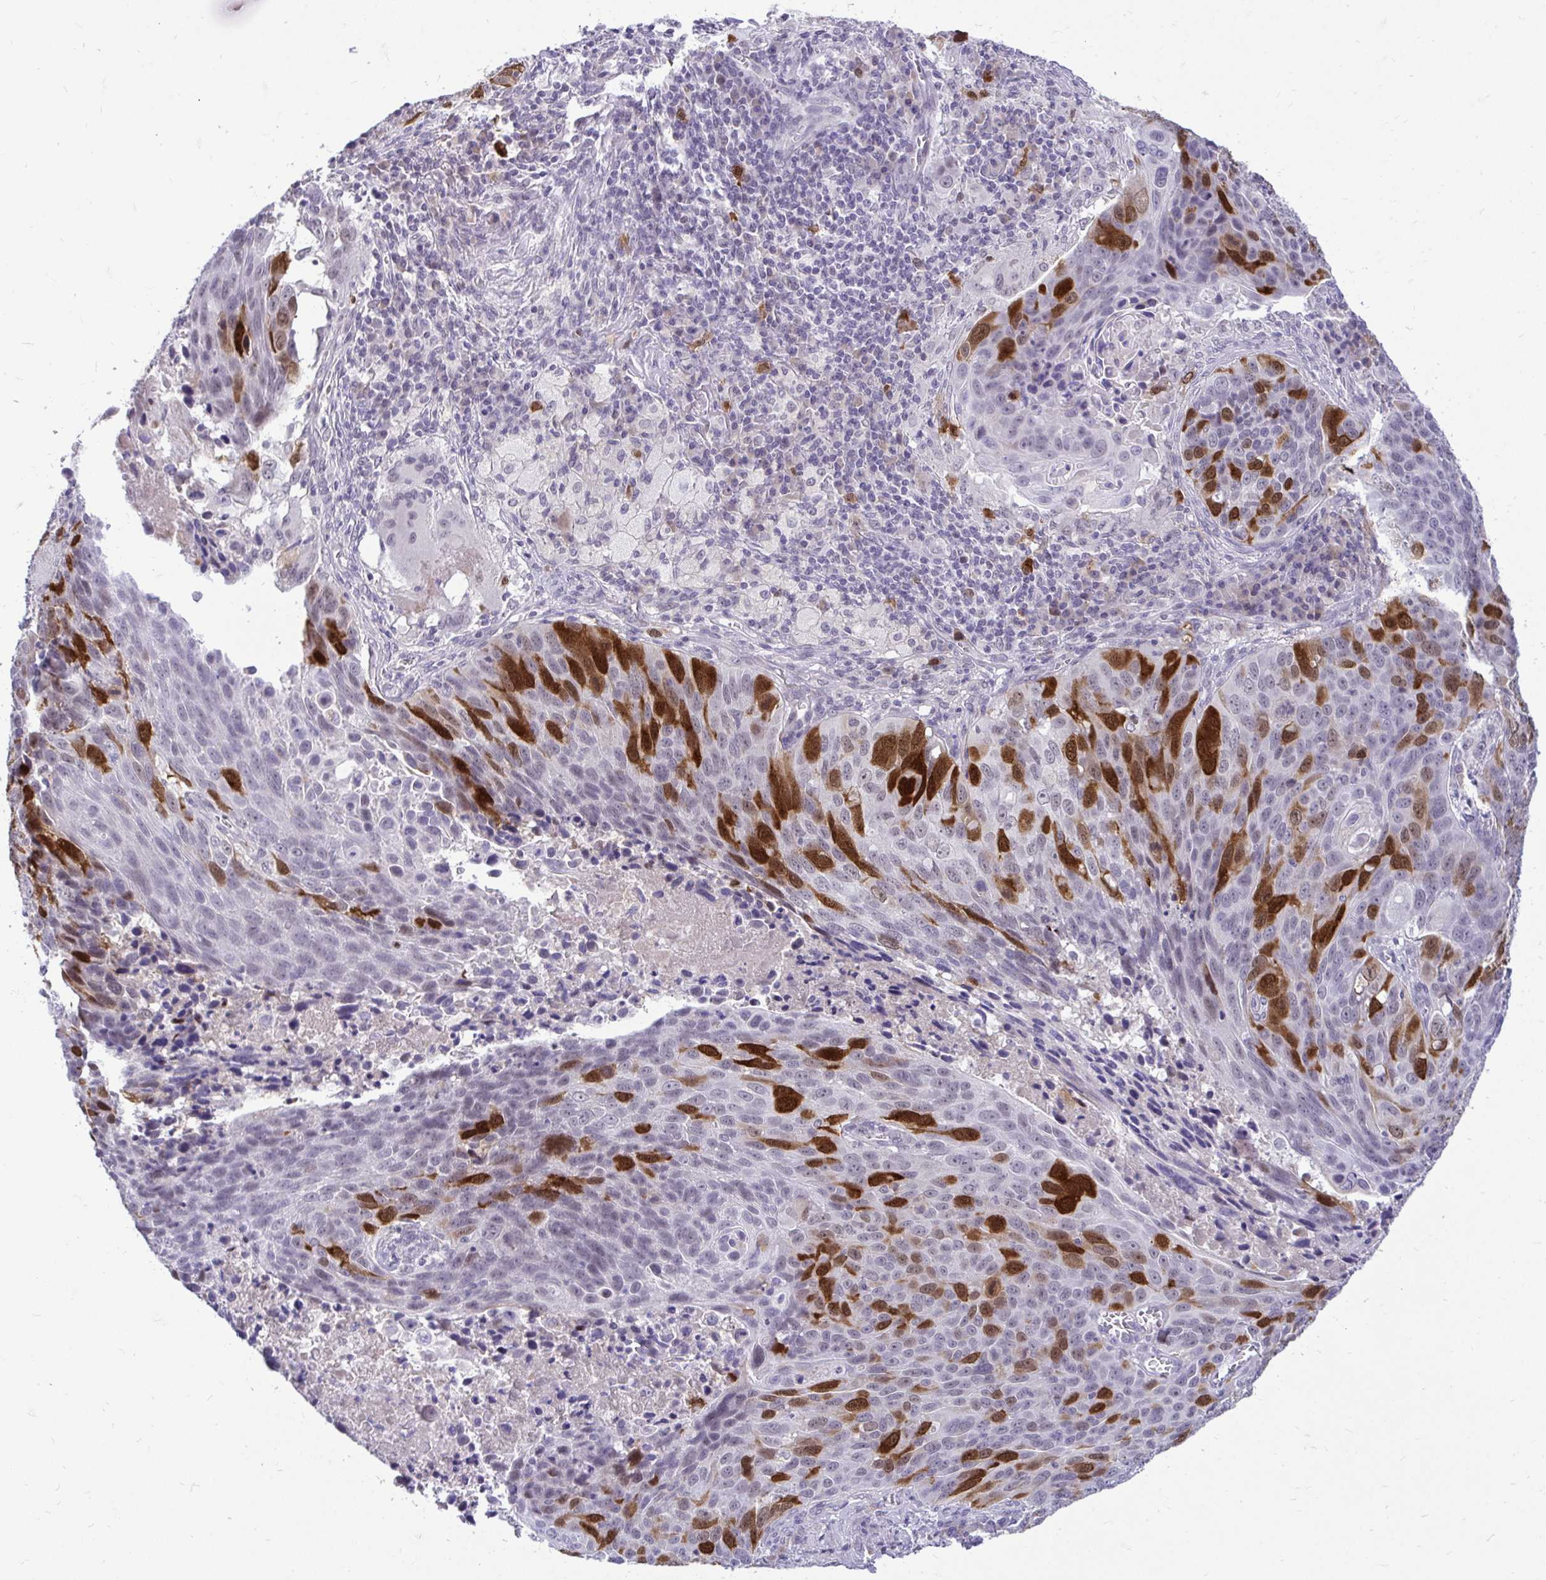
{"staining": {"intensity": "strong", "quantity": "<25%", "location": "cytoplasmic/membranous,nuclear"}, "tissue": "lung cancer", "cell_type": "Tumor cells", "image_type": "cancer", "snomed": [{"axis": "morphology", "description": "Squamous cell carcinoma, NOS"}, {"axis": "topography", "description": "Lung"}], "caption": "Tumor cells reveal strong cytoplasmic/membranous and nuclear expression in approximately <25% of cells in squamous cell carcinoma (lung). Nuclei are stained in blue.", "gene": "CDC20", "patient": {"sex": "male", "age": 78}}